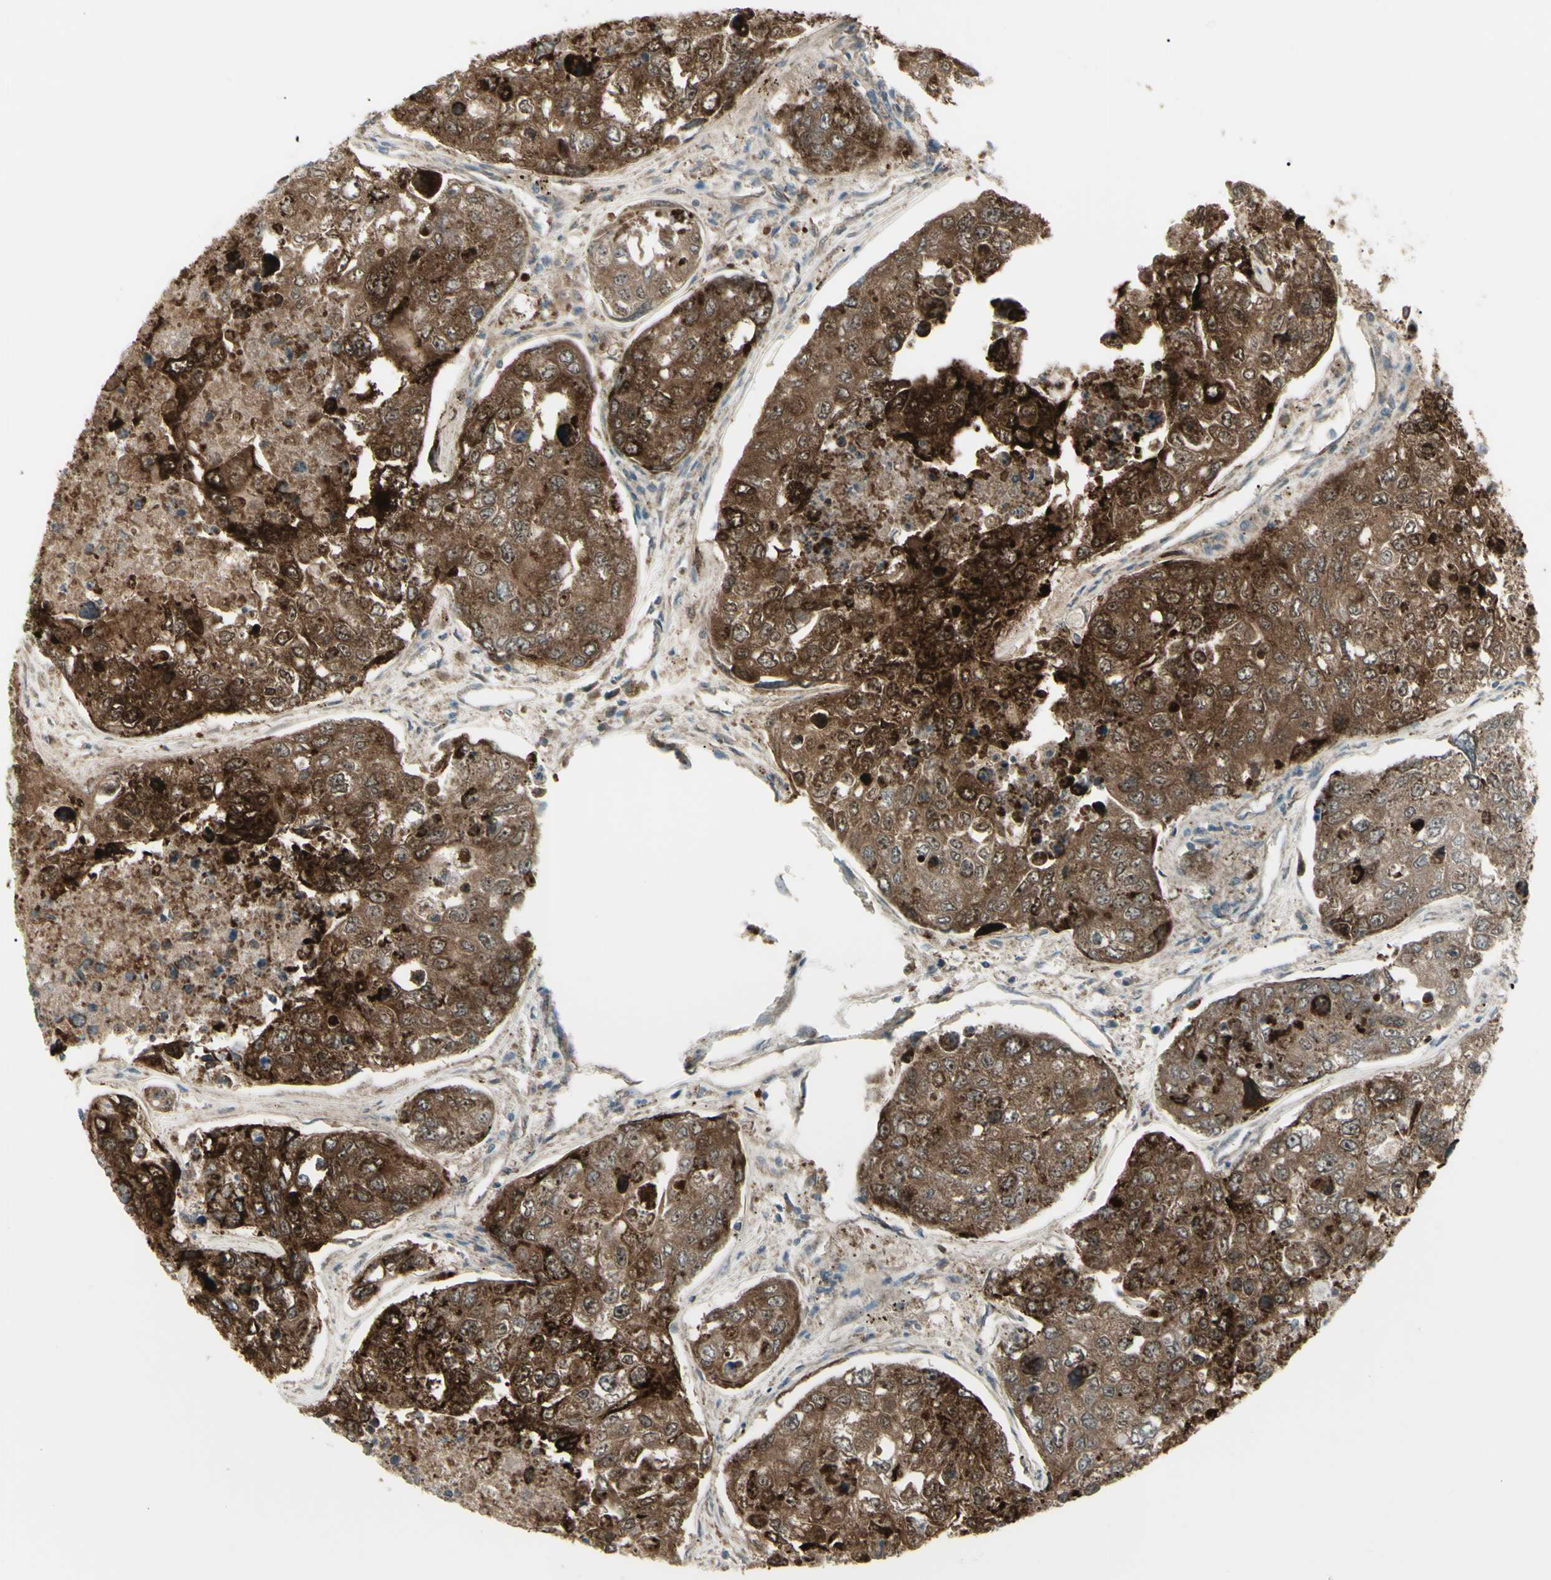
{"staining": {"intensity": "strong", "quantity": ">75%", "location": "cytoplasmic/membranous"}, "tissue": "urothelial cancer", "cell_type": "Tumor cells", "image_type": "cancer", "snomed": [{"axis": "morphology", "description": "Urothelial carcinoma, High grade"}, {"axis": "topography", "description": "Lymph node"}, {"axis": "topography", "description": "Urinary bladder"}], "caption": "Immunohistochemical staining of urothelial carcinoma (high-grade) displays high levels of strong cytoplasmic/membranous protein staining in about >75% of tumor cells.", "gene": "CYB5R1", "patient": {"sex": "male", "age": 51}}